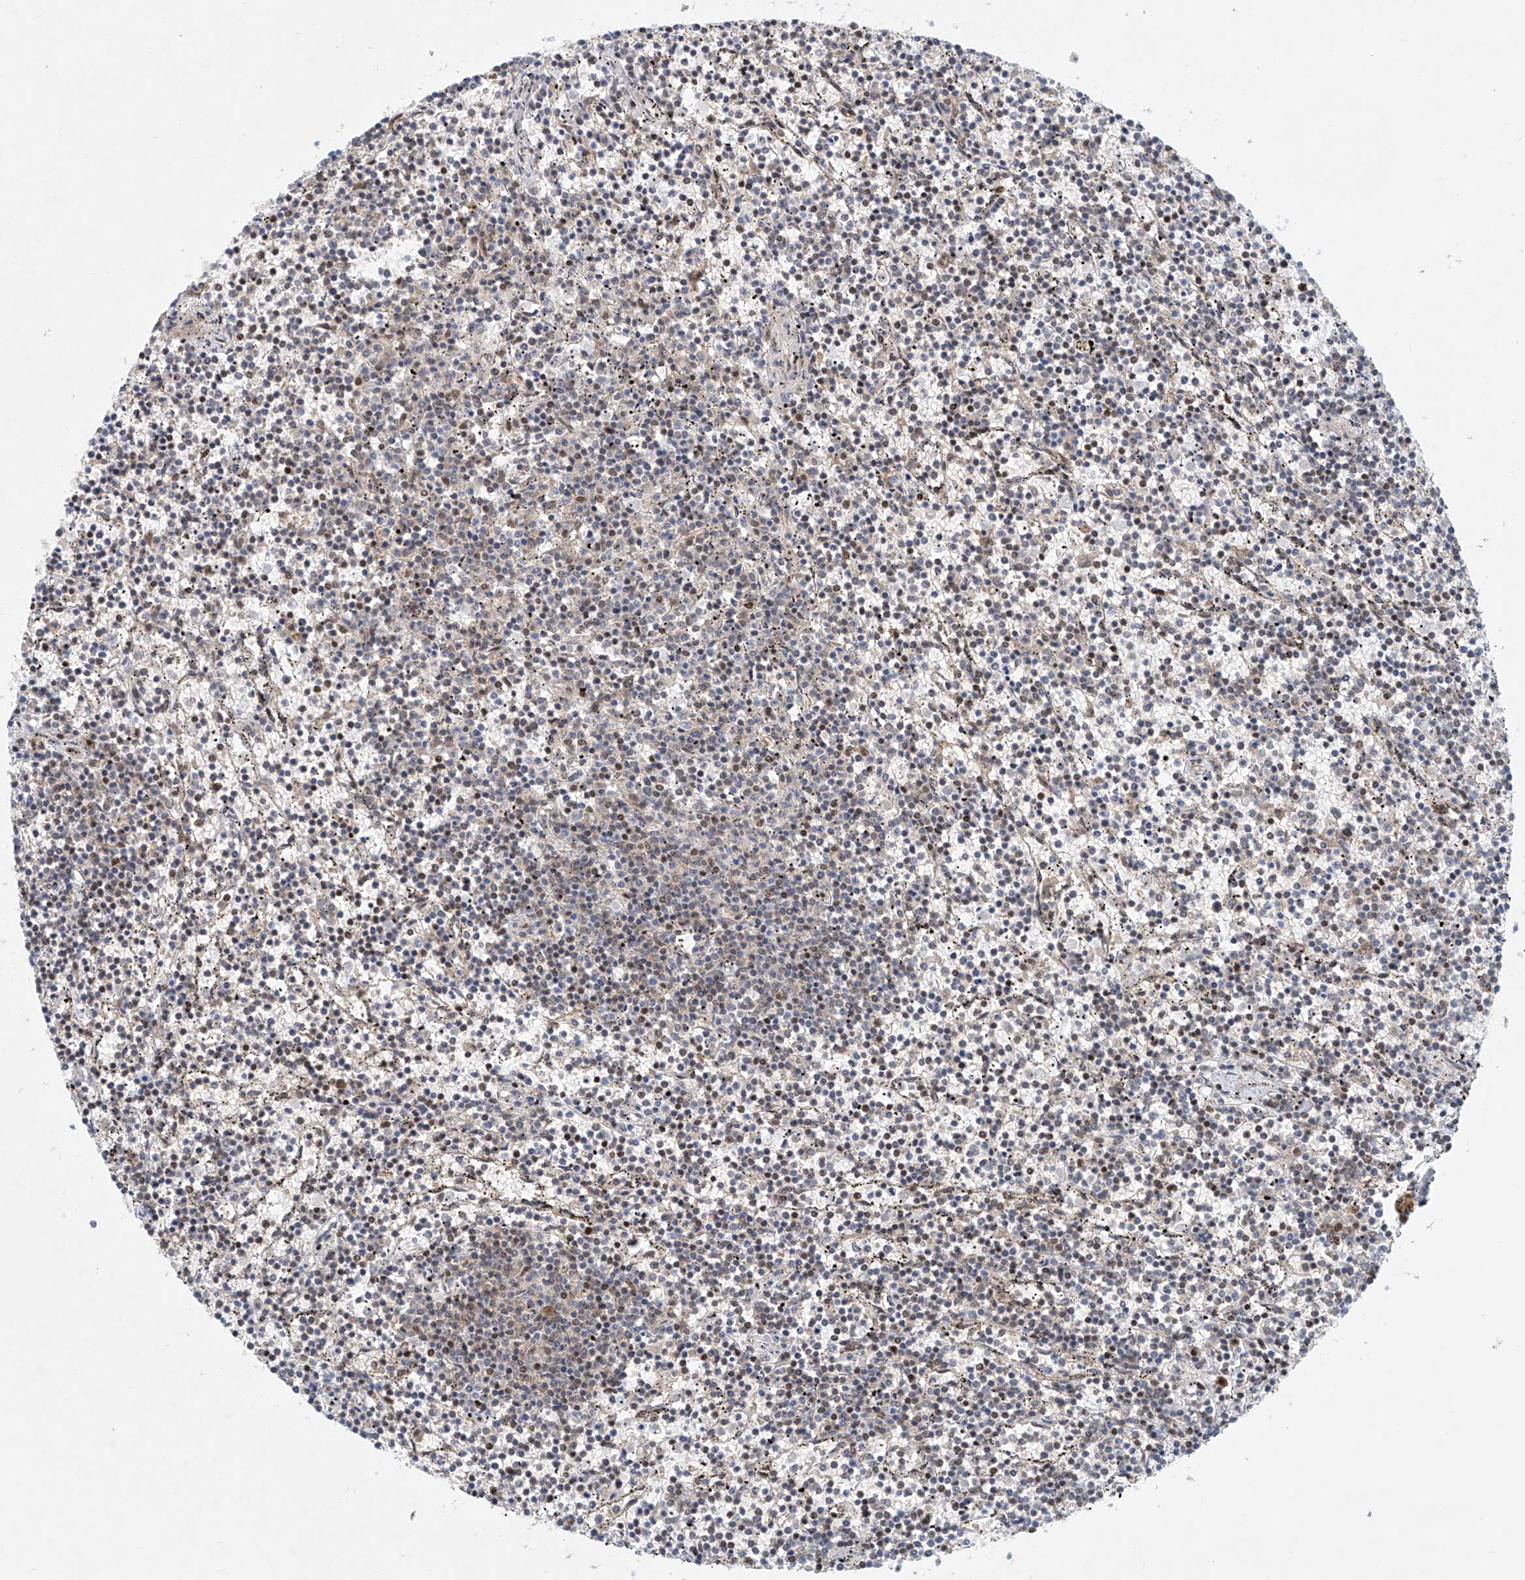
{"staining": {"intensity": "moderate", "quantity": "<25%", "location": "nuclear"}, "tissue": "lymphoma", "cell_type": "Tumor cells", "image_type": "cancer", "snomed": [{"axis": "morphology", "description": "Malignant lymphoma, non-Hodgkin's type, Low grade"}, {"axis": "topography", "description": "Spleen"}], "caption": "Low-grade malignant lymphoma, non-Hodgkin's type stained for a protein (brown) exhibits moderate nuclear positive staining in about <25% of tumor cells.", "gene": "ZNF470", "patient": {"sex": "female", "age": 50}}